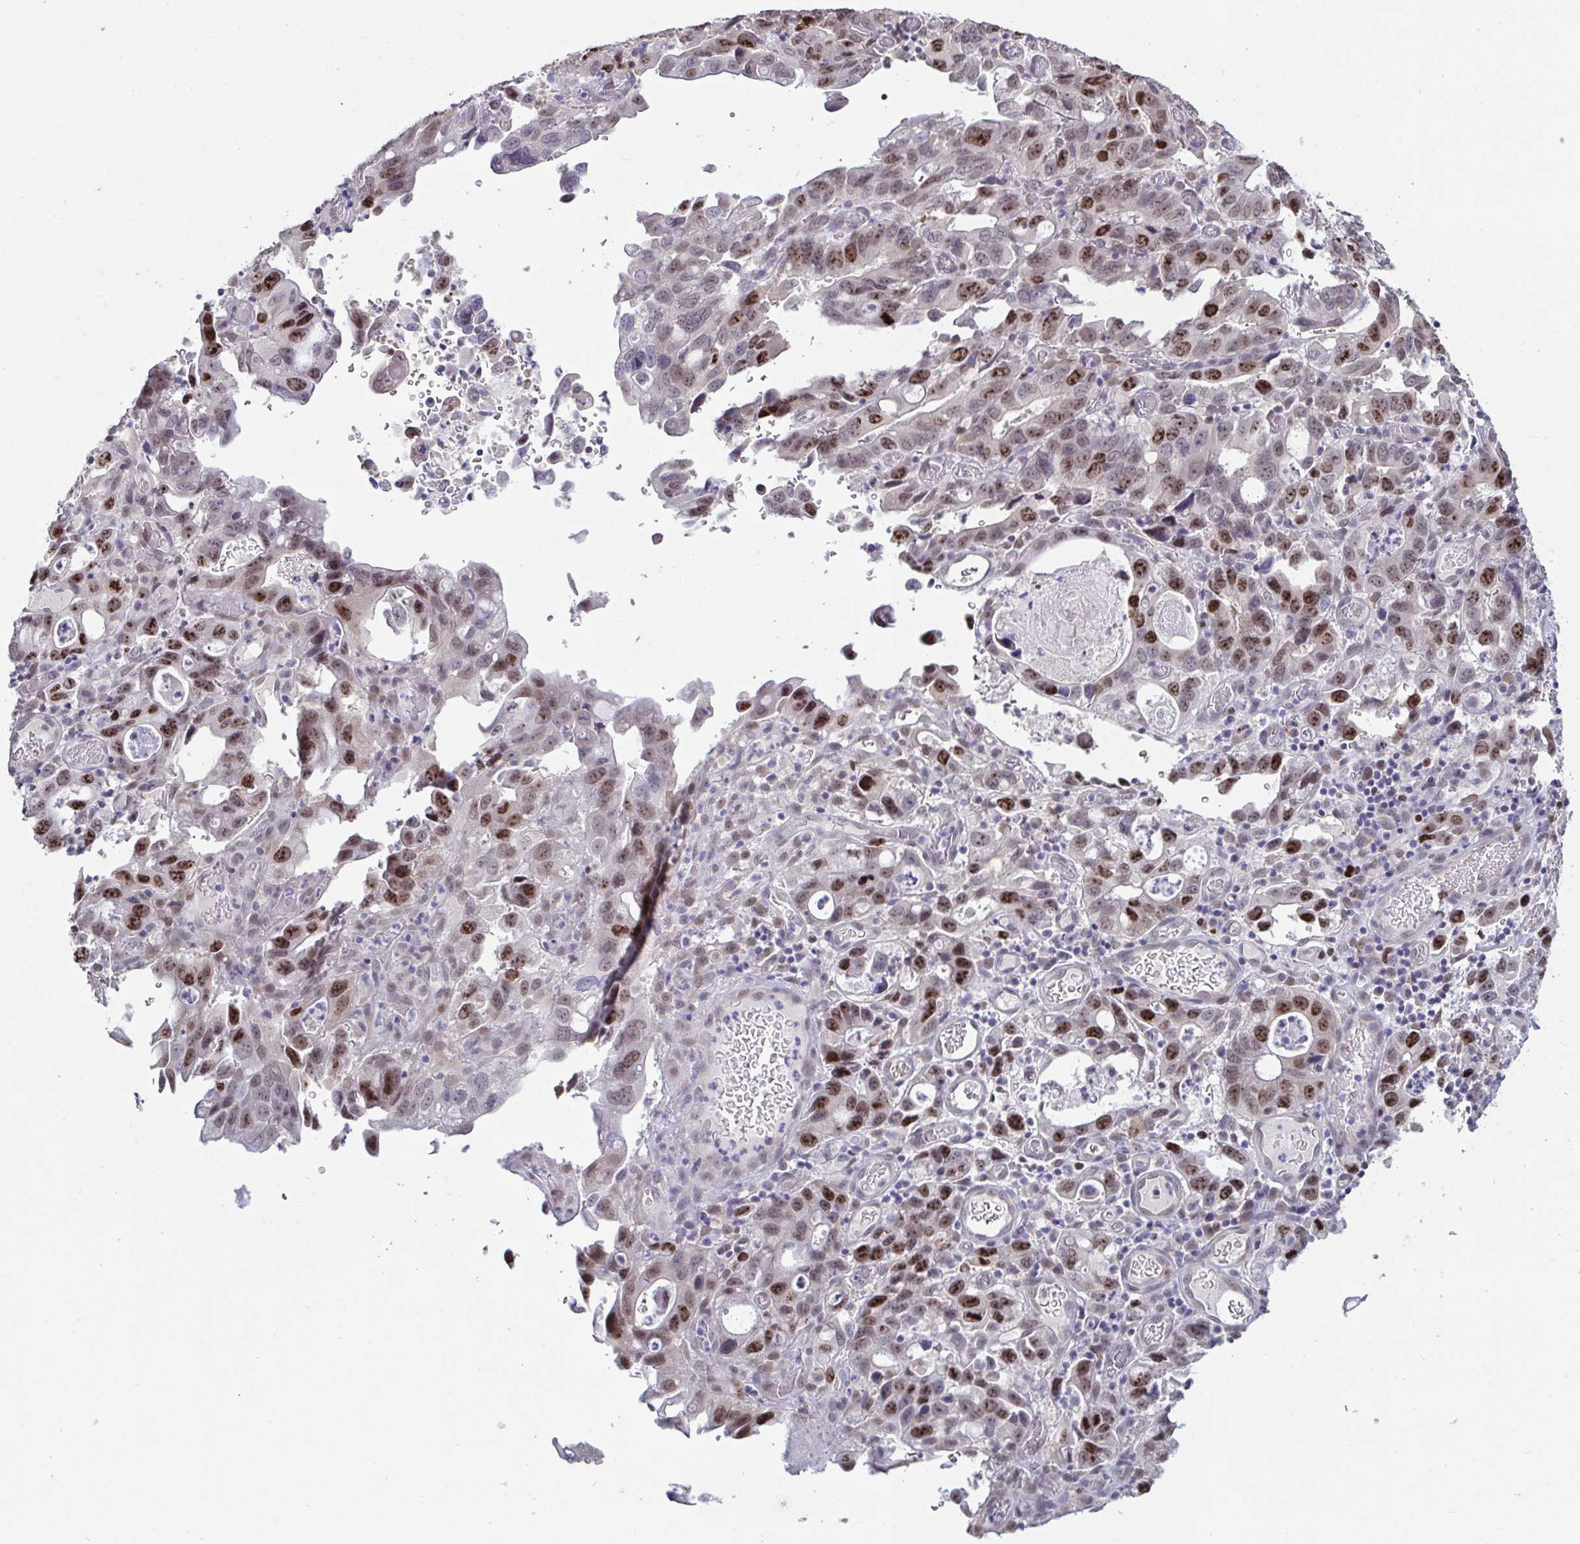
{"staining": {"intensity": "strong", "quantity": "25%-75%", "location": "nuclear"}, "tissue": "stomach cancer", "cell_type": "Tumor cells", "image_type": "cancer", "snomed": [{"axis": "morphology", "description": "Adenocarcinoma, NOS"}, {"axis": "topography", "description": "Stomach, upper"}], "caption": "A brown stain highlights strong nuclear staining of a protein in stomach cancer tumor cells. The protein is stained brown, and the nuclei are stained in blue (DAB (3,3'-diaminobenzidine) IHC with brightfield microscopy, high magnification).", "gene": "SETD7", "patient": {"sex": "male", "age": 74}}